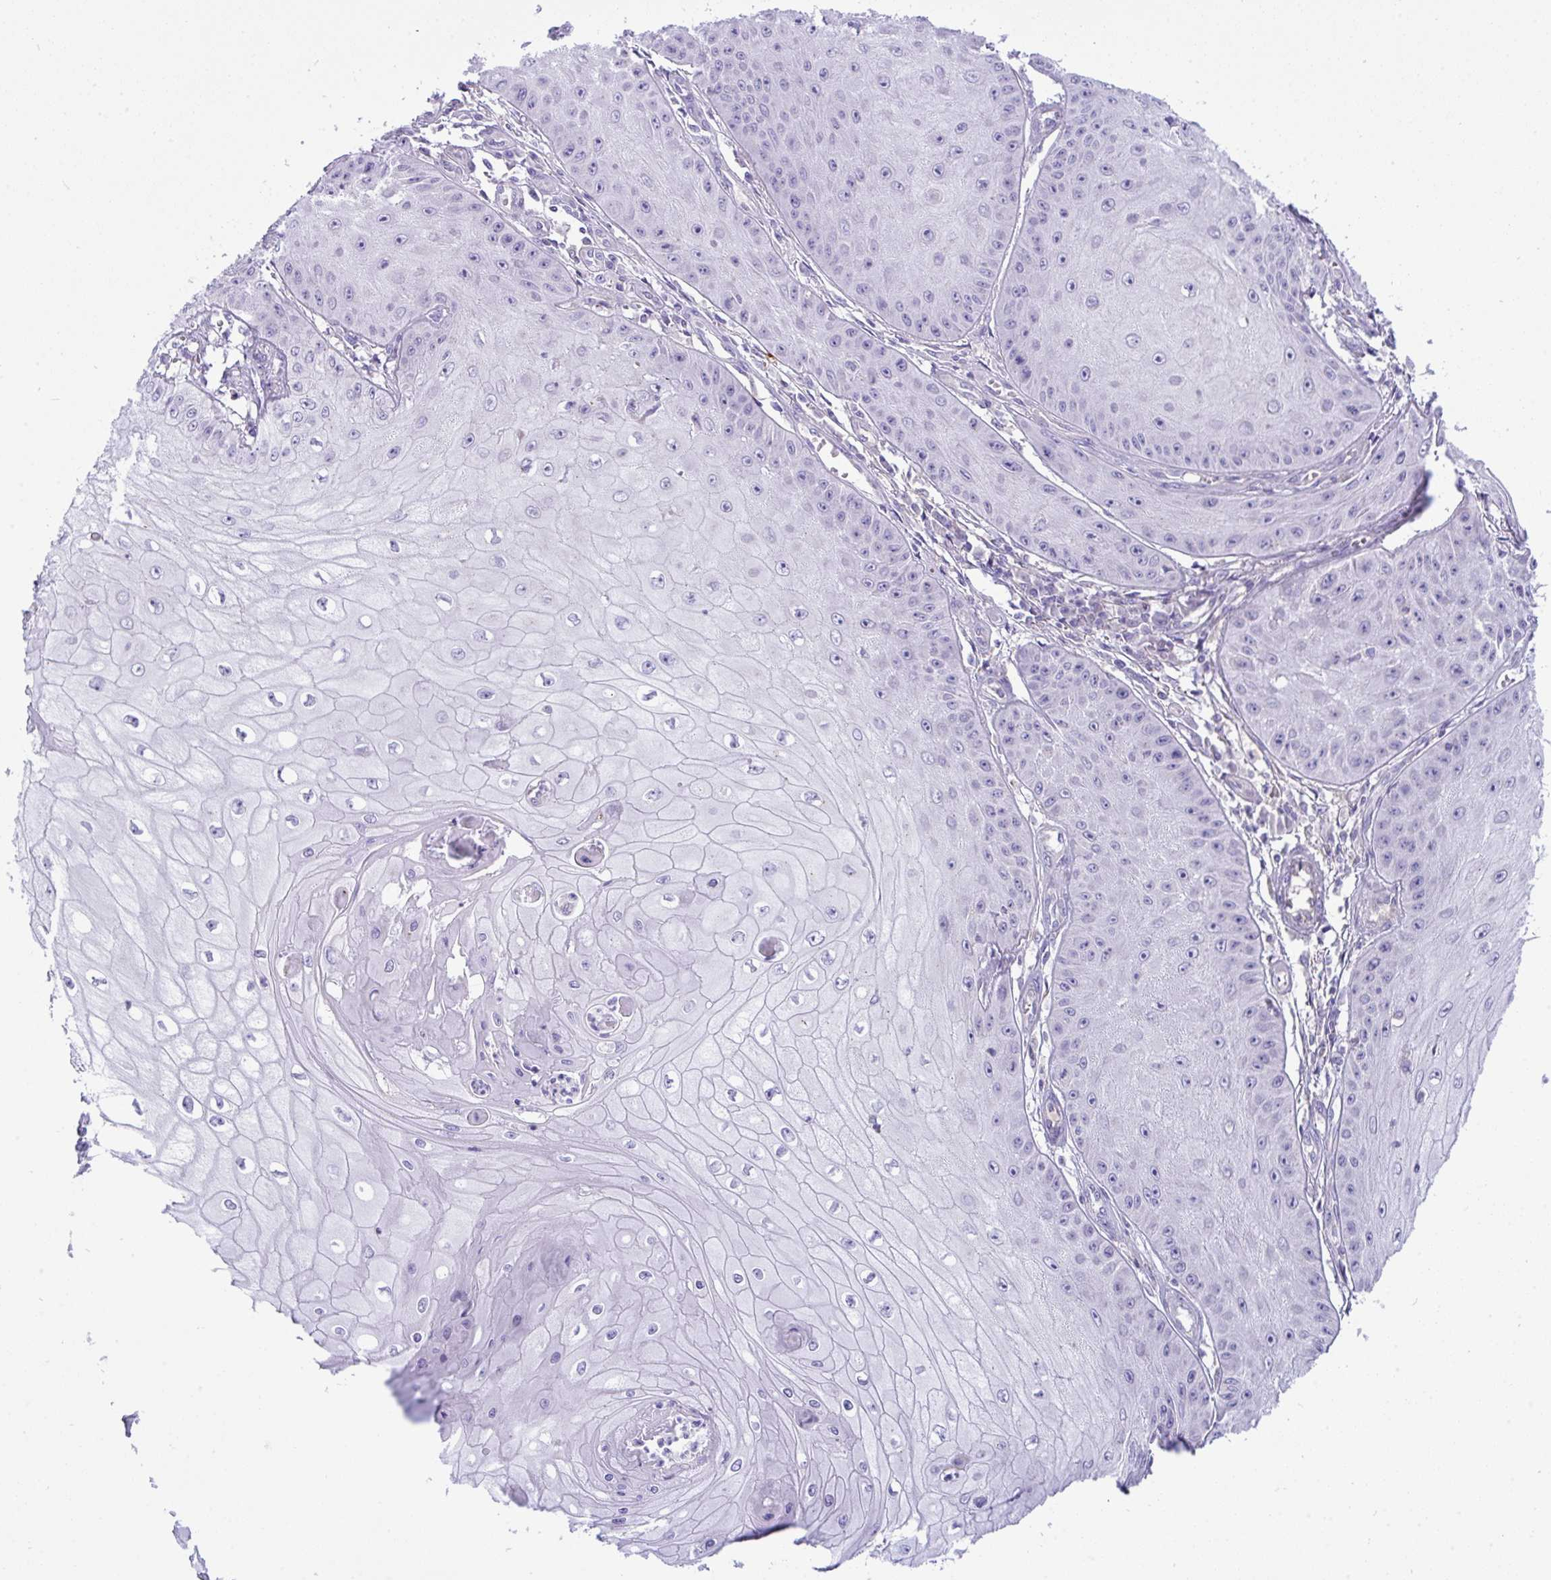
{"staining": {"intensity": "negative", "quantity": "none", "location": "none"}, "tissue": "skin cancer", "cell_type": "Tumor cells", "image_type": "cancer", "snomed": [{"axis": "morphology", "description": "Squamous cell carcinoma, NOS"}, {"axis": "topography", "description": "Skin"}], "caption": "Immunohistochemistry (IHC) histopathology image of human skin cancer (squamous cell carcinoma) stained for a protein (brown), which shows no positivity in tumor cells.", "gene": "PLA2G12B", "patient": {"sex": "male", "age": 70}}